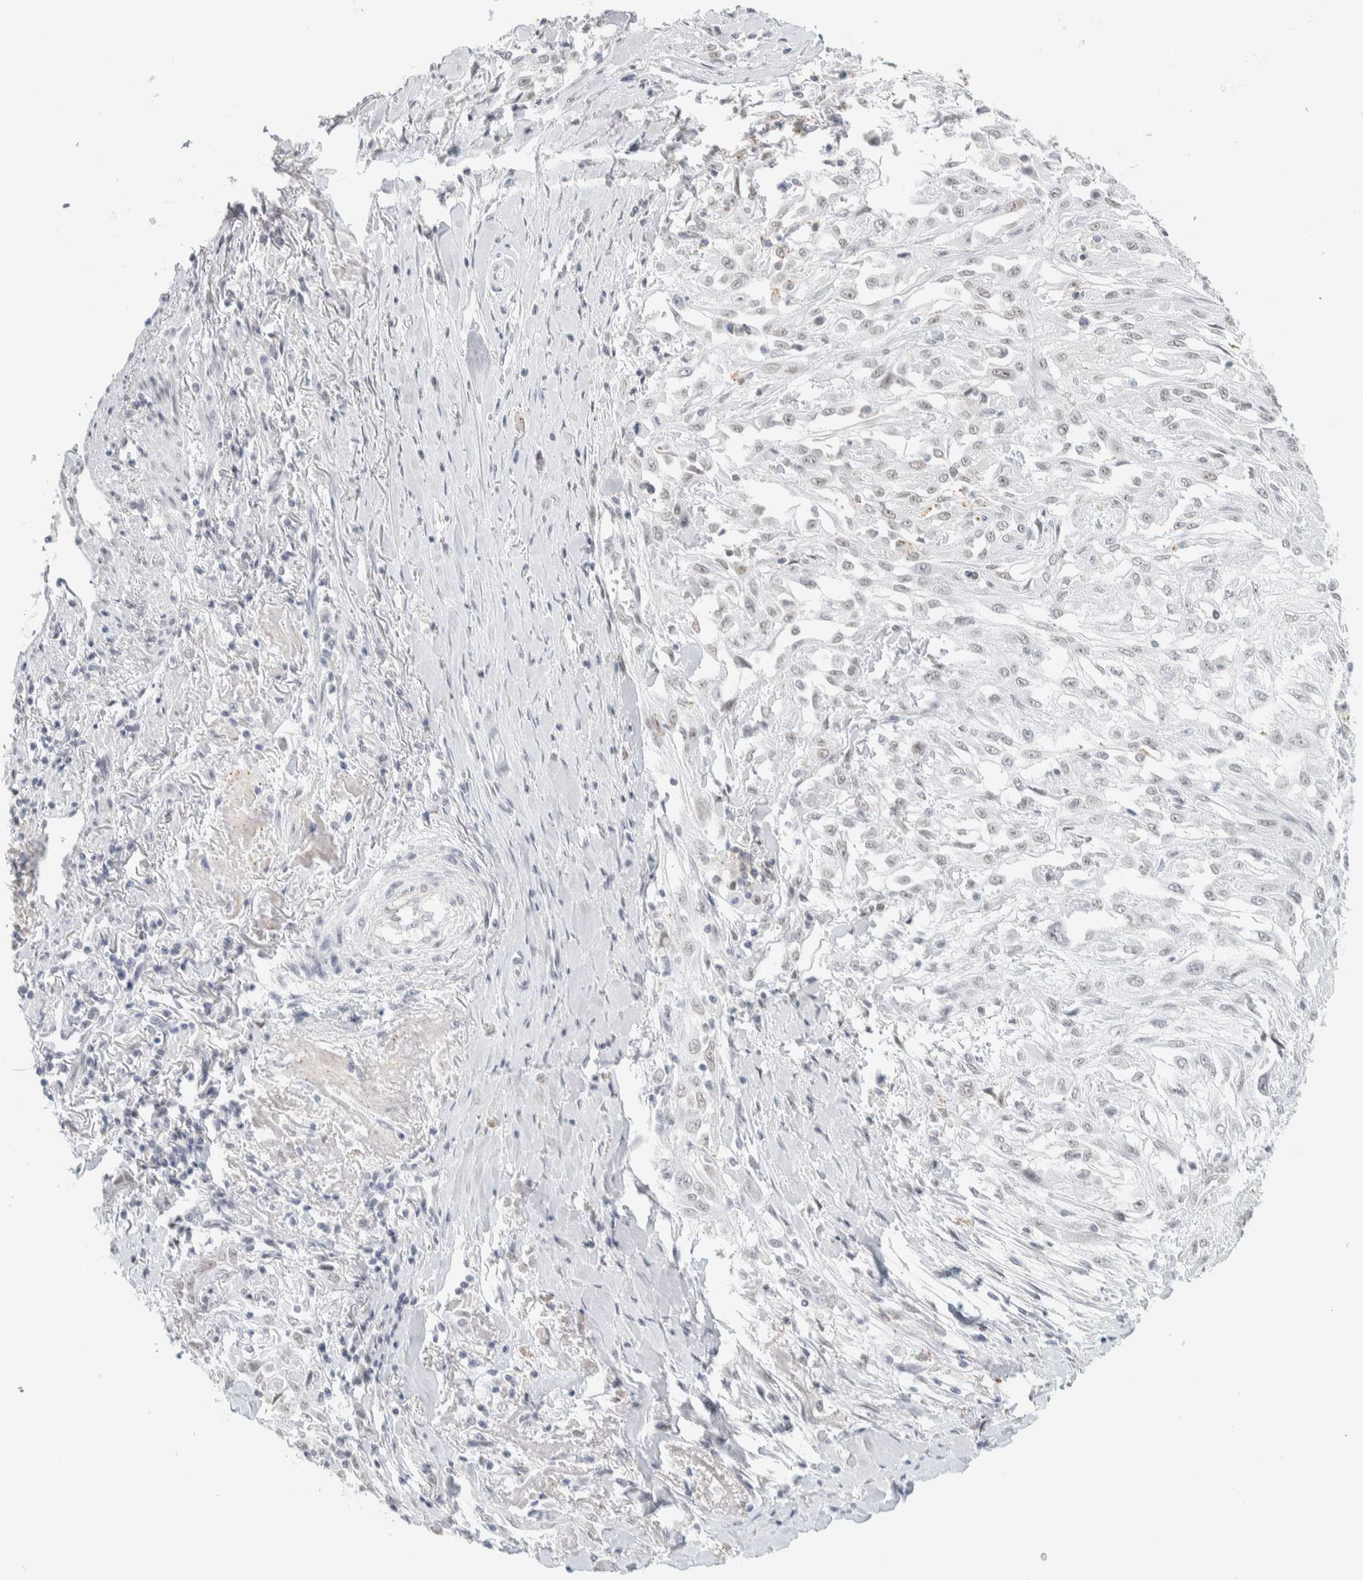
{"staining": {"intensity": "weak", "quantity": "<25%", "location": "nuclear"}, "tissue": "skin cancer", "cell_type": "Tumor cells", "image_type": "cancer", "snomed": [{"axis": "morphology", "description": "Squamous cell carcinoma, NOS"}, {"axis": "morphology", "description": "Squamous cell carcinoma, metastatic, NOS"}, {"axis": "topography", "description": "Skin"}, {"axis": "topography", "description": "Lymph node"}], "caption": "High power microscopy histopathology image of an immunohistochemistry micrograph of skin cancer, revealing no significant positivity in tumor cells.", "gene": "CDH17", "patient": {"sex": "male", "age": 75}}